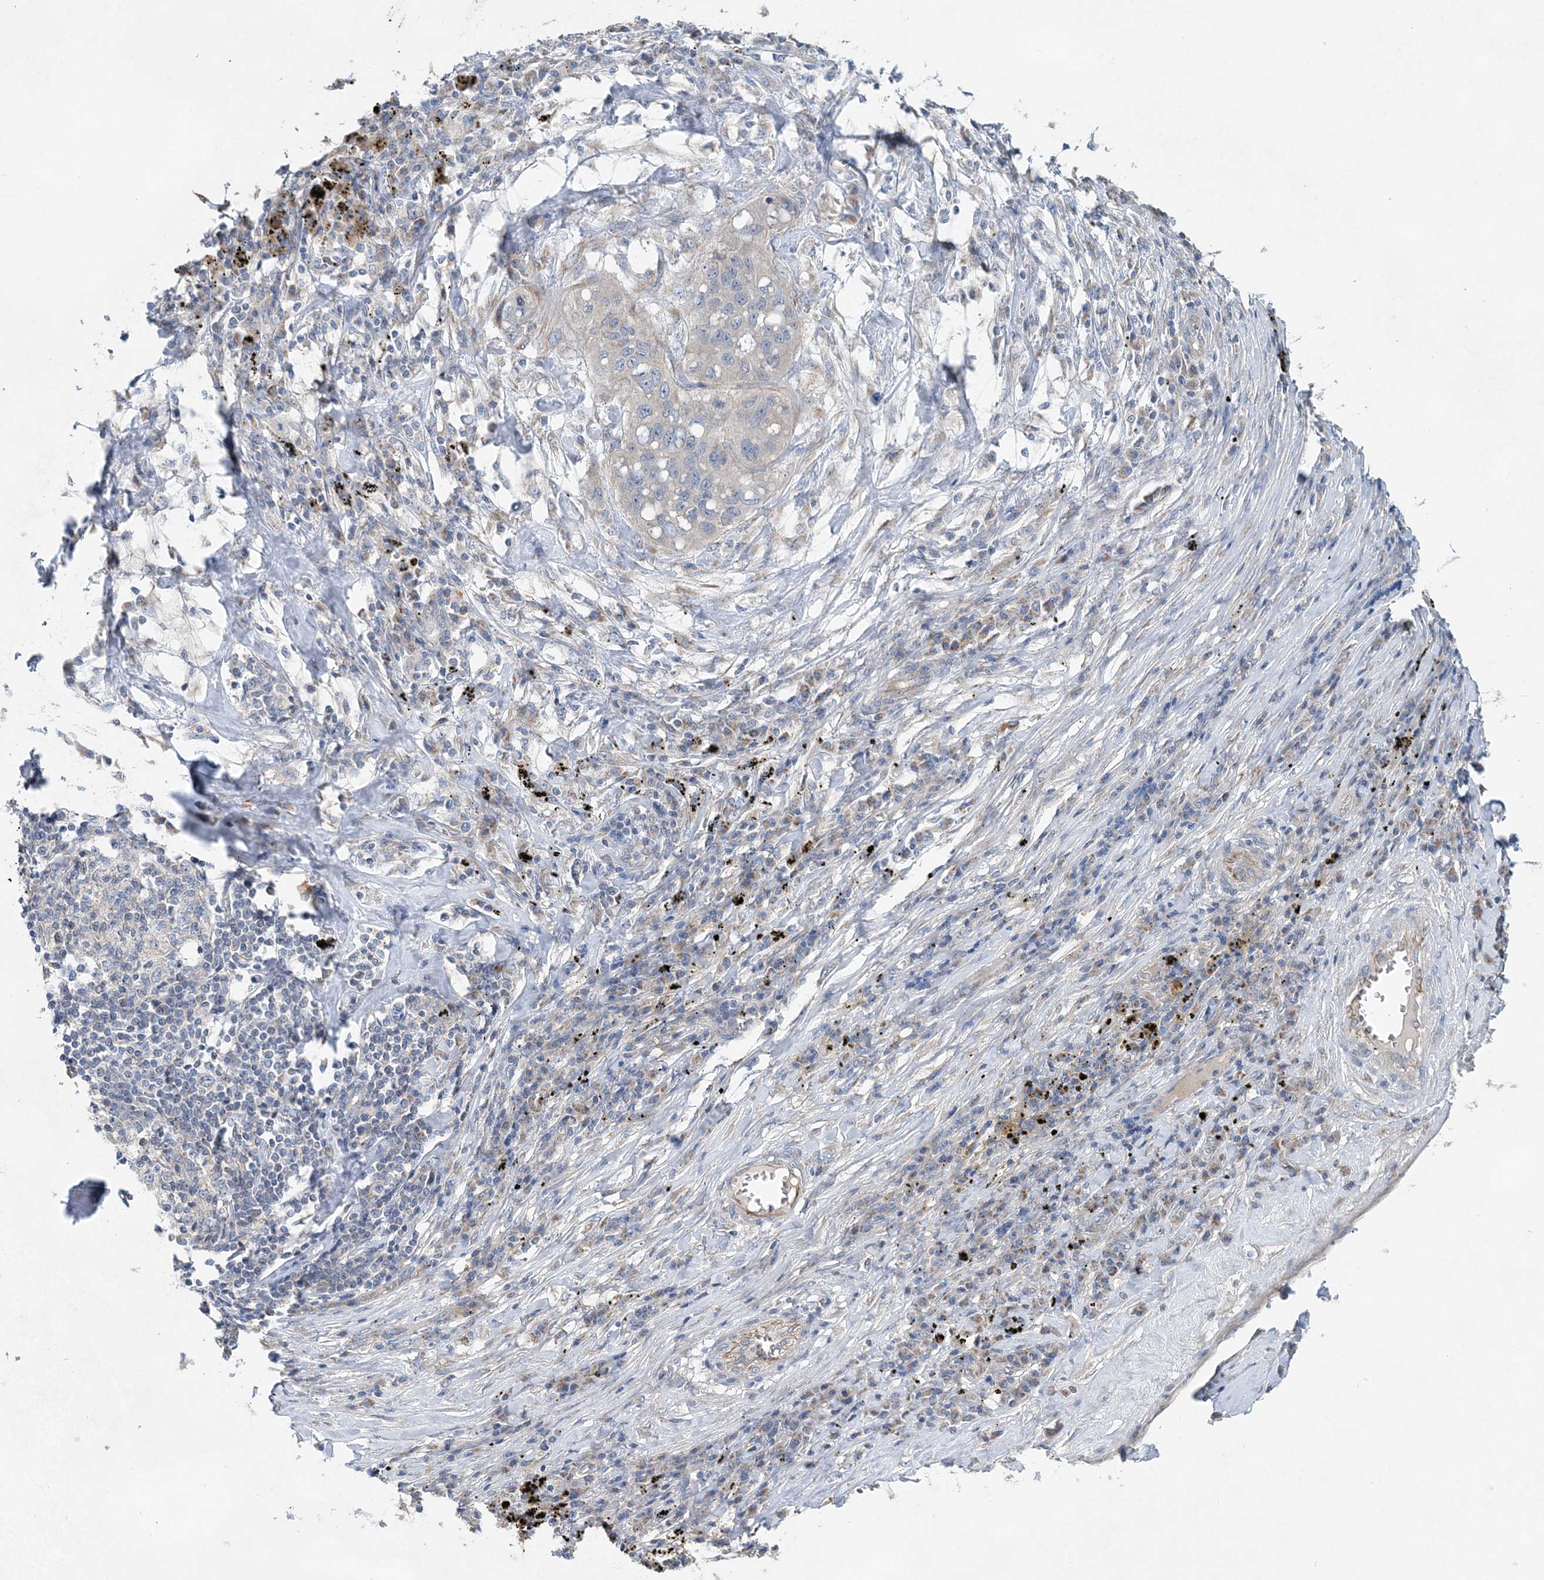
{"staining": {"intensity": "negative", "quantity": "none", "location": "none"}, "tissue": "lung cancer", "cell_type": "Tumor cells", "image_type": "cancer", "snomed": [{"axis": "morphology", "description": "Squamous cell carcinoma, NOS"}, {"axis": "topography", "description": "Lung"}], "caption": "Lung cancer (squamous cell carcinoma) was stained to show a protein in brown. There is no significant expression in tumor cells.", "gene": "TRAPPC13", "patient": {"sex": "female", "age": 63}}